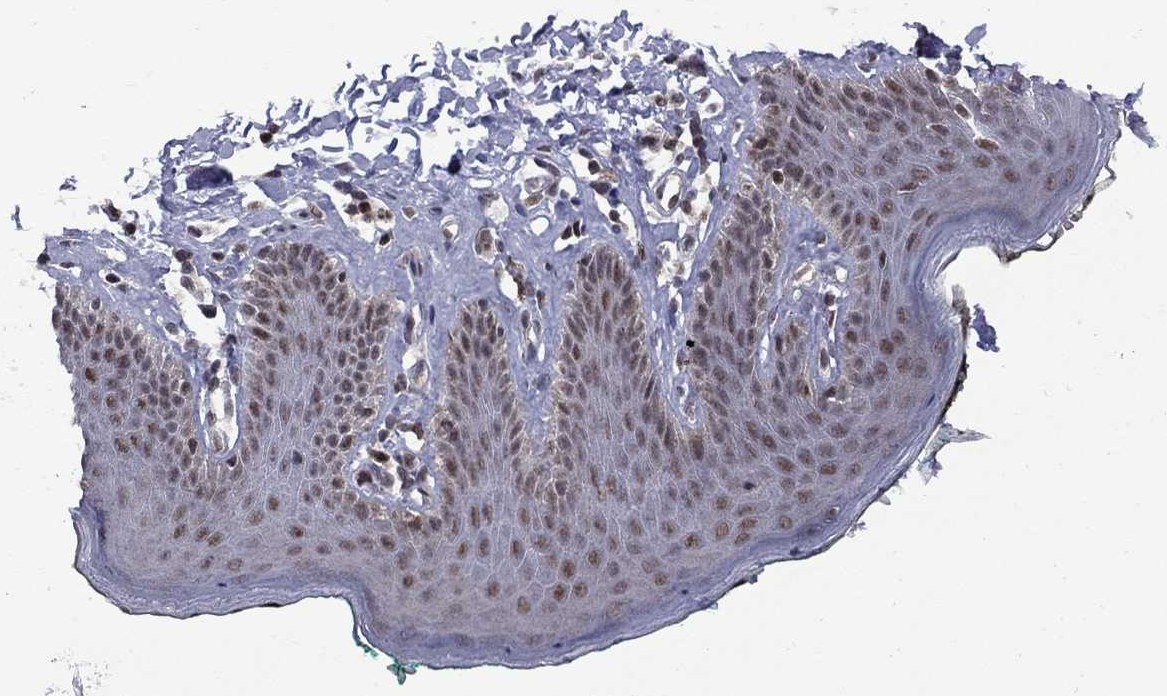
{"staining": {"intensity": "moderate", "quantity": ">75%", "location": "nuclear"}, "tissue": "skin", "cell_type": "Epidermal cells", "image_type": "normal", "snomed": [{"axis": "morphology", "description": "Normal tissue, NOS"}, {"axis": "topography", "description": "Vulva"}, {"axis": "topography", "description": "Peripheral nerve tissue"}], "caption": "Immunohistochemical staining of benign human skin displays medium levels of moderate nuclear positivity in about >75% of epidermal cells.", "gene": "BRF1", "patient": {"sex": "female", "age": 66}}